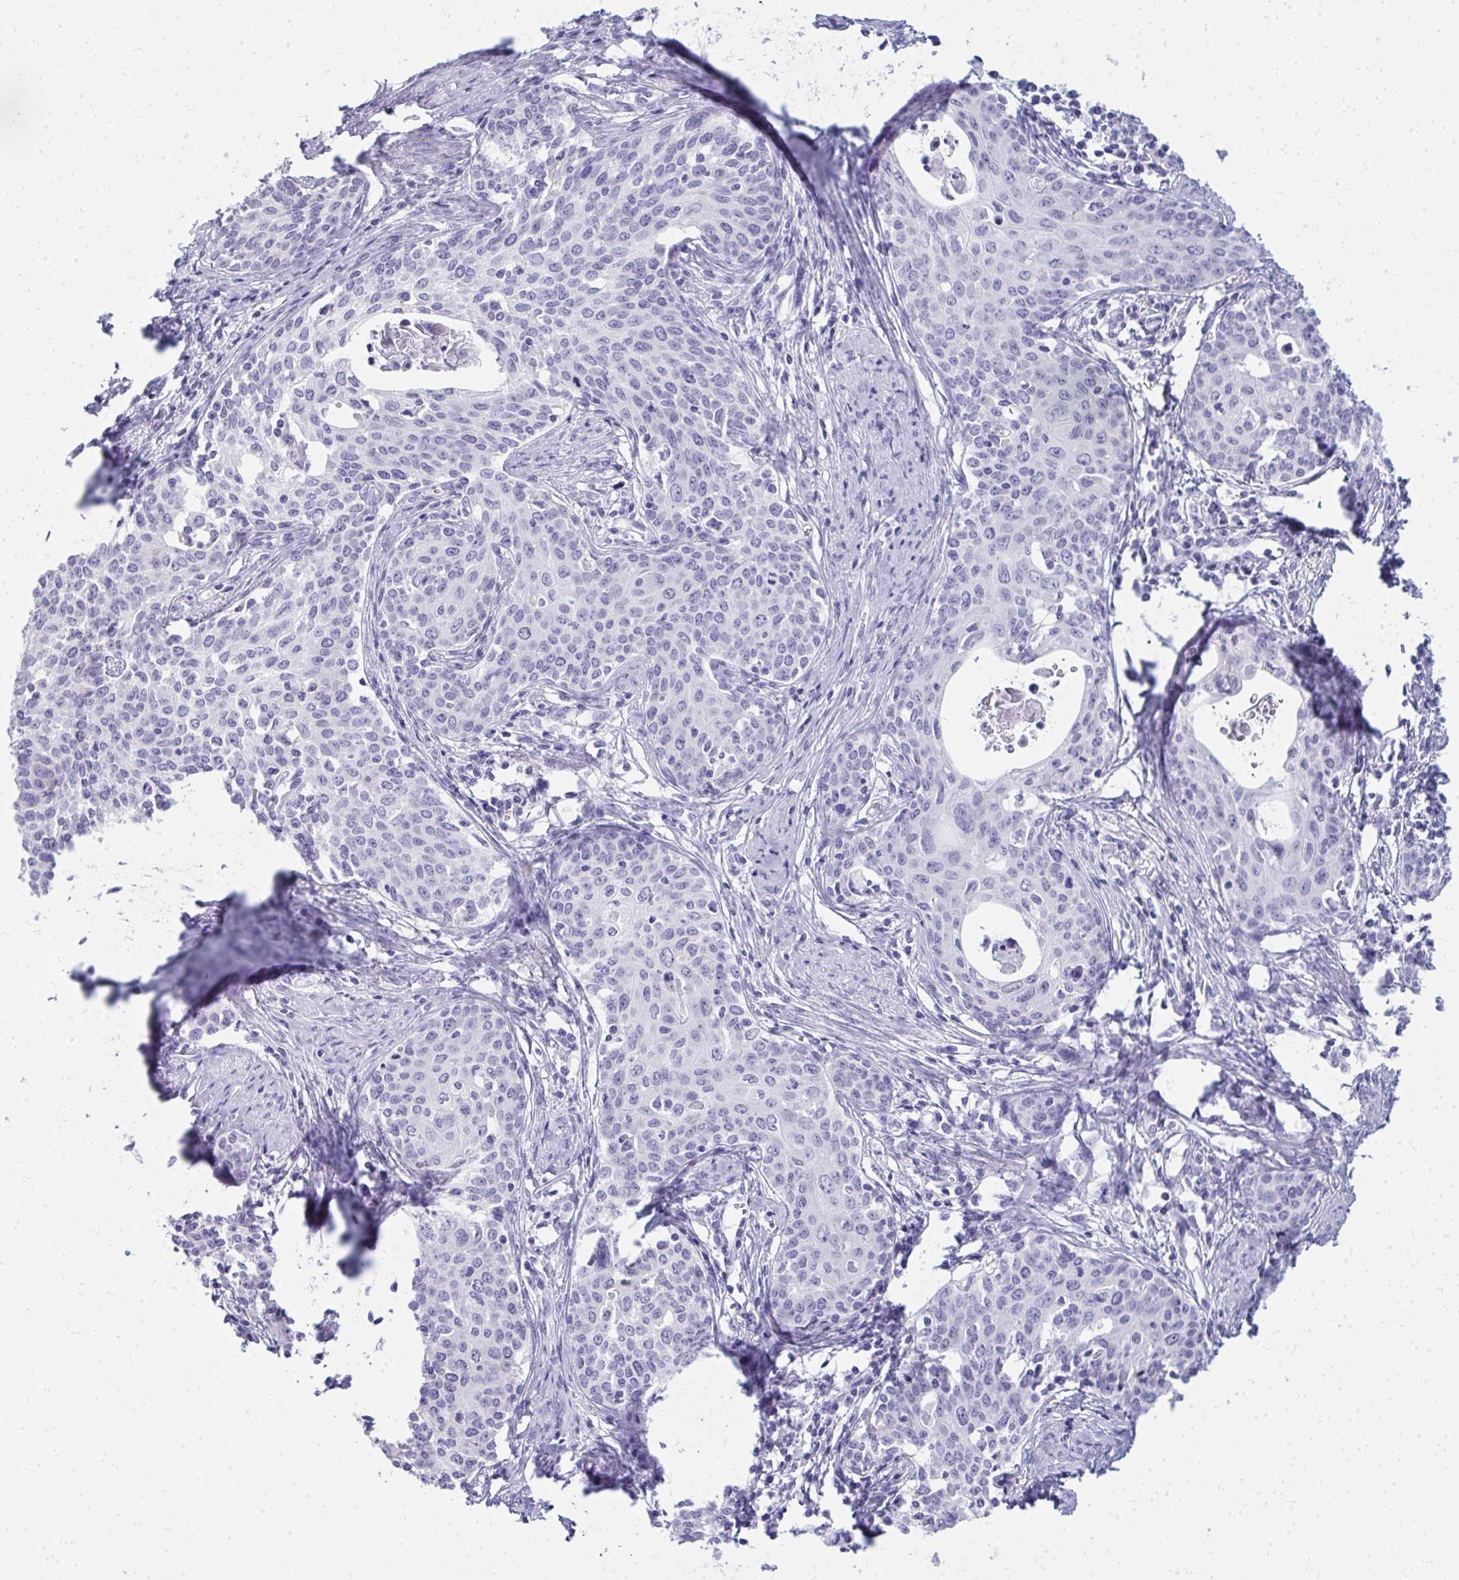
{"staining": {"intensity": "negative", "quantity": "none", "location": "none"}, "tissue": "cervical cancer", "cell_type": "Tumor cells", "image_type": "cancer", "snomed": [{"axis": "morphology", "description": "Squamous cell carcinoma, NOS"}, {"axis": "morphology", "description": "Adenocarcinoma, NOS"}, {"axis": "topography", "description": "Cervix"}], "caption": "Cervical cancer (adenocarcinoma) stained for a protein using immunohistochemistry (IHC) exhibits no staining tumor cells.", "gene": "QDPR", "patient": {"sex": "female", "age": 52}}